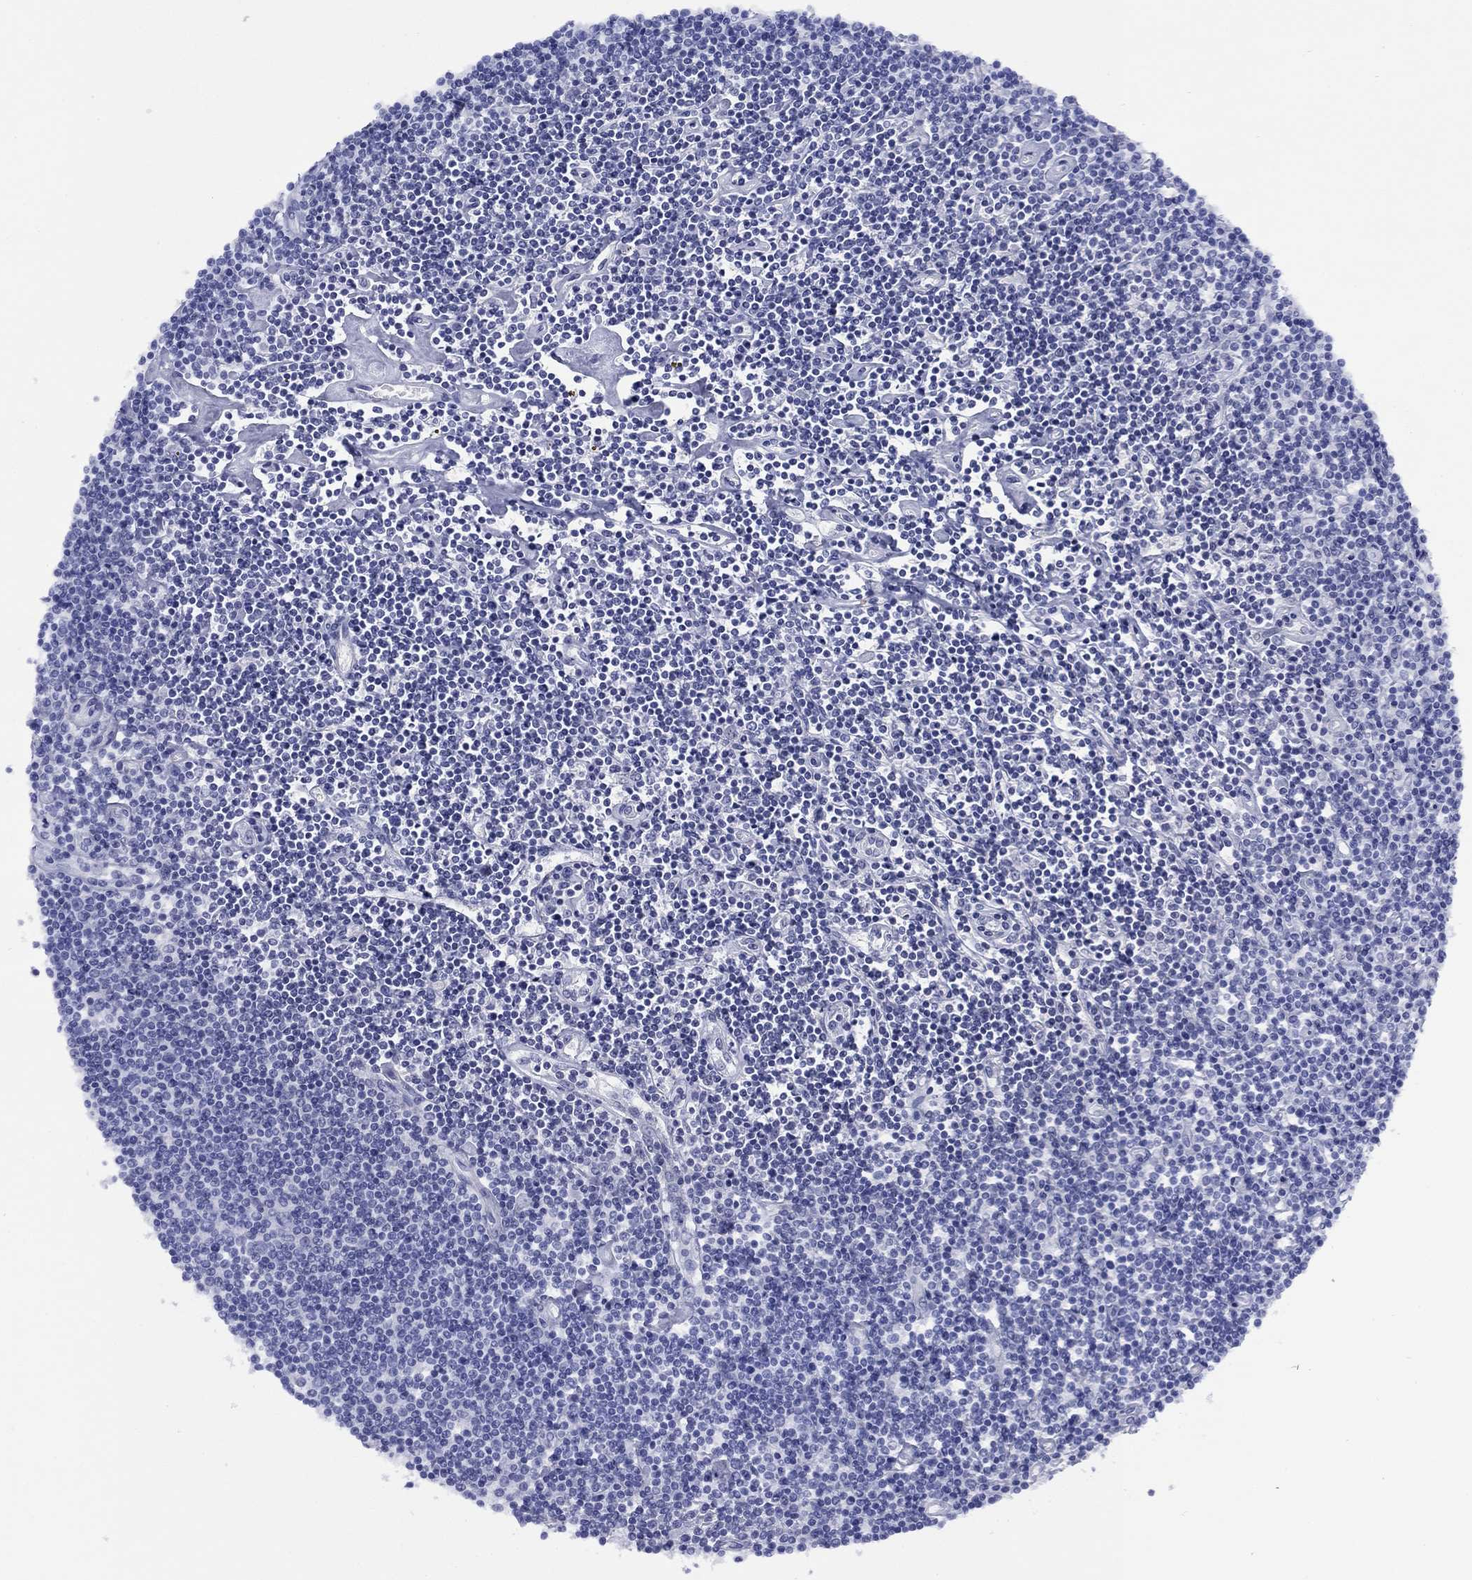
{"staining": {"intensity": "negative", "quantity": "none", "location": "none"}, "tissue": "lymphoma", "cell_type": "Tumor cells", "image_type": "cancer", "snomed": [{"axis": "morphology", "description": "Hodgkin's disease, NOS"}, {"axis": "topography", "description": "Lymph node"}], "caption": "Hodgkin's disease stained for a protein using immunohistochemistry demonstrates no expression tumor cells.", "gene": "APOA2", "patient": {"sex": "male", "age": 40}}